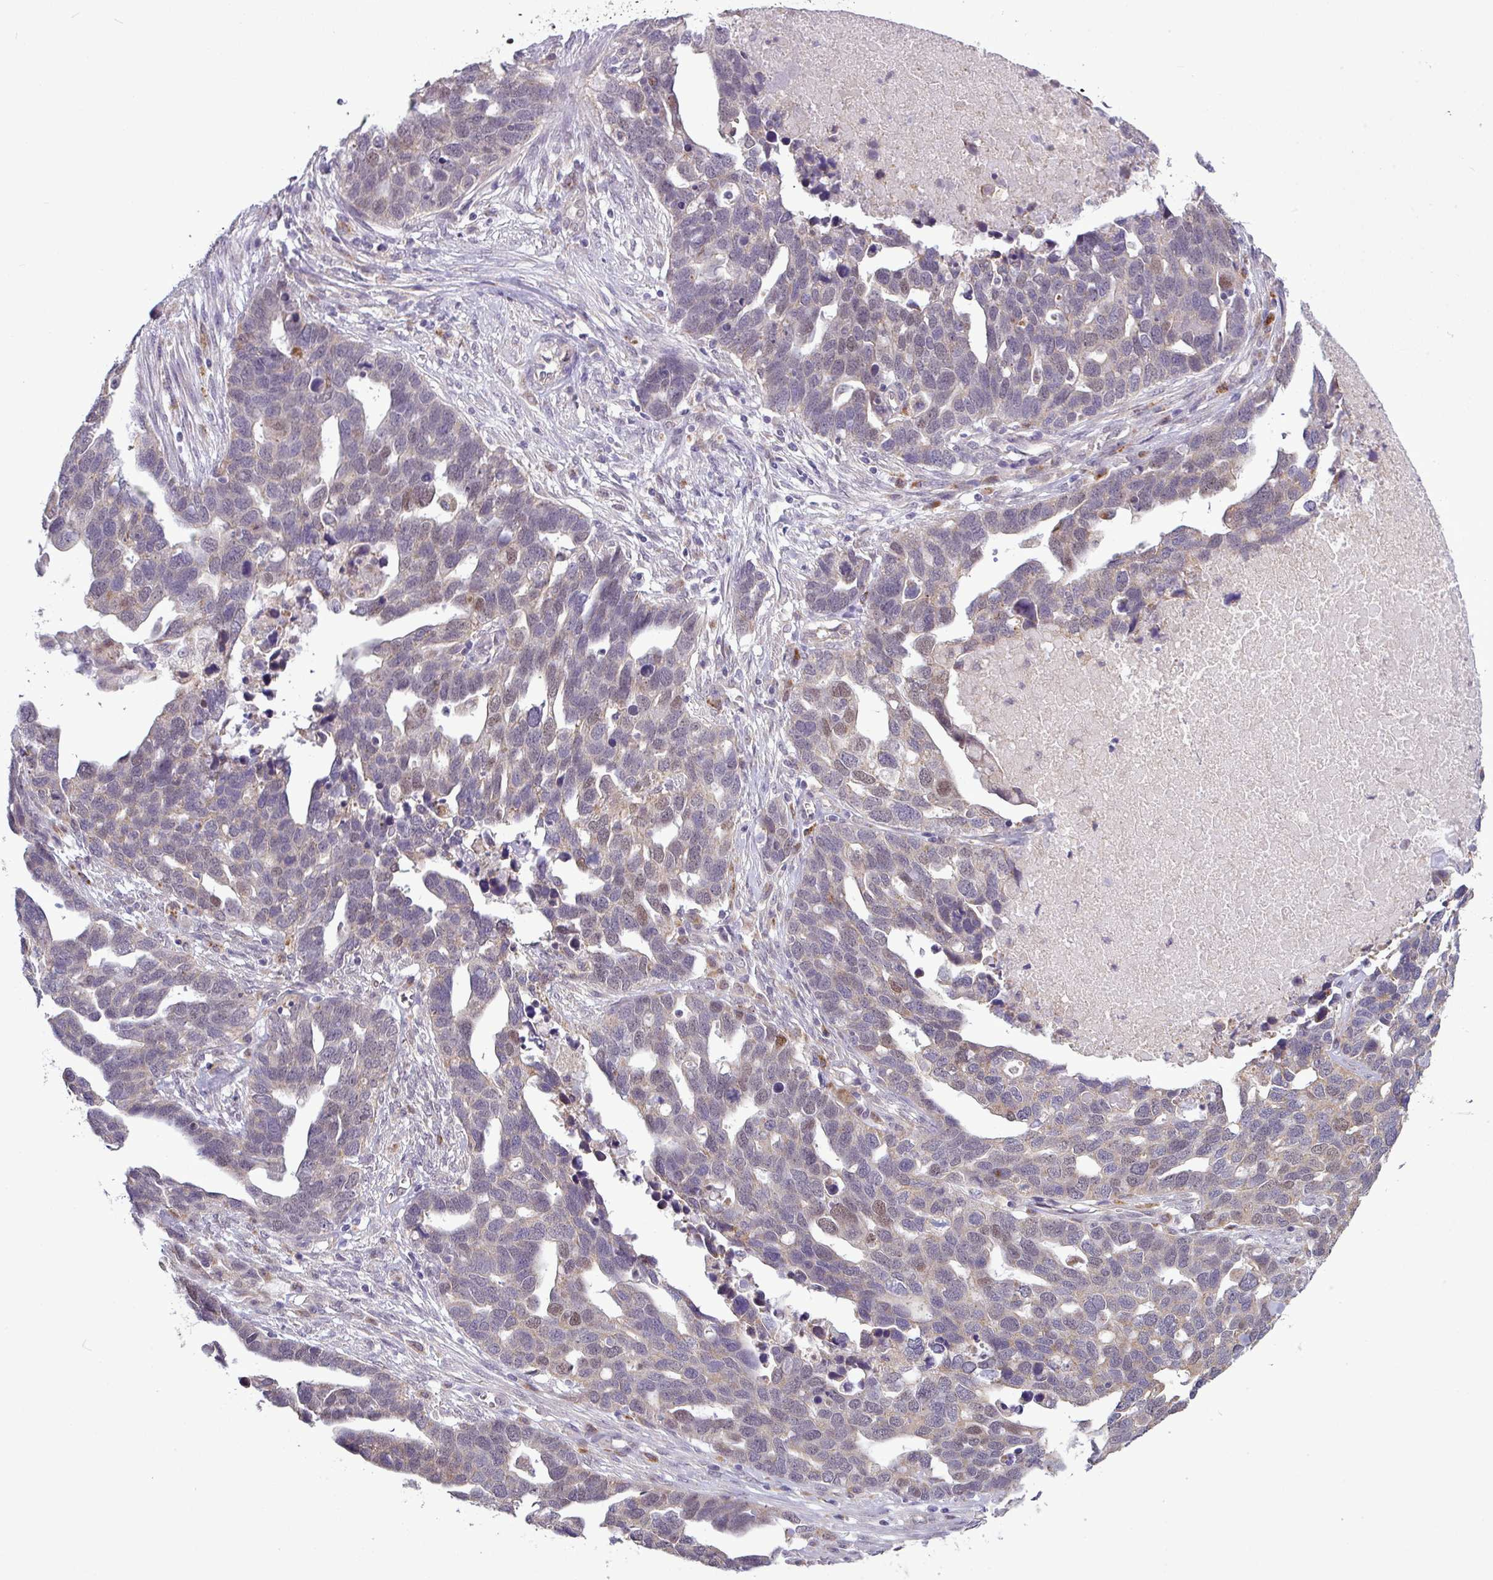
{"staining": {"intensity": "moderate", "quantity": "<25%", "location": "nuclear"}, "tissue": "ovarian cancer", "cell_type": "Tumor cells", "image_type": "cancer", "snomed": [{"axis": "morphology", "description": "Cystadenocarcinoma, serous, NOS"}, {"axis": "topography", "description": "Ovary"}], "caption": "Serous cystadenocarcinoma (ovarian) stained with DAB (3,3'-diaminobenzidine) immunohistochemistry (IHC) reveals low levels of moderate nuclear staining in approximately <25% of tumor cells.", "gene": "ZNF217", "patient": {"sex": "female", "age": 54}}